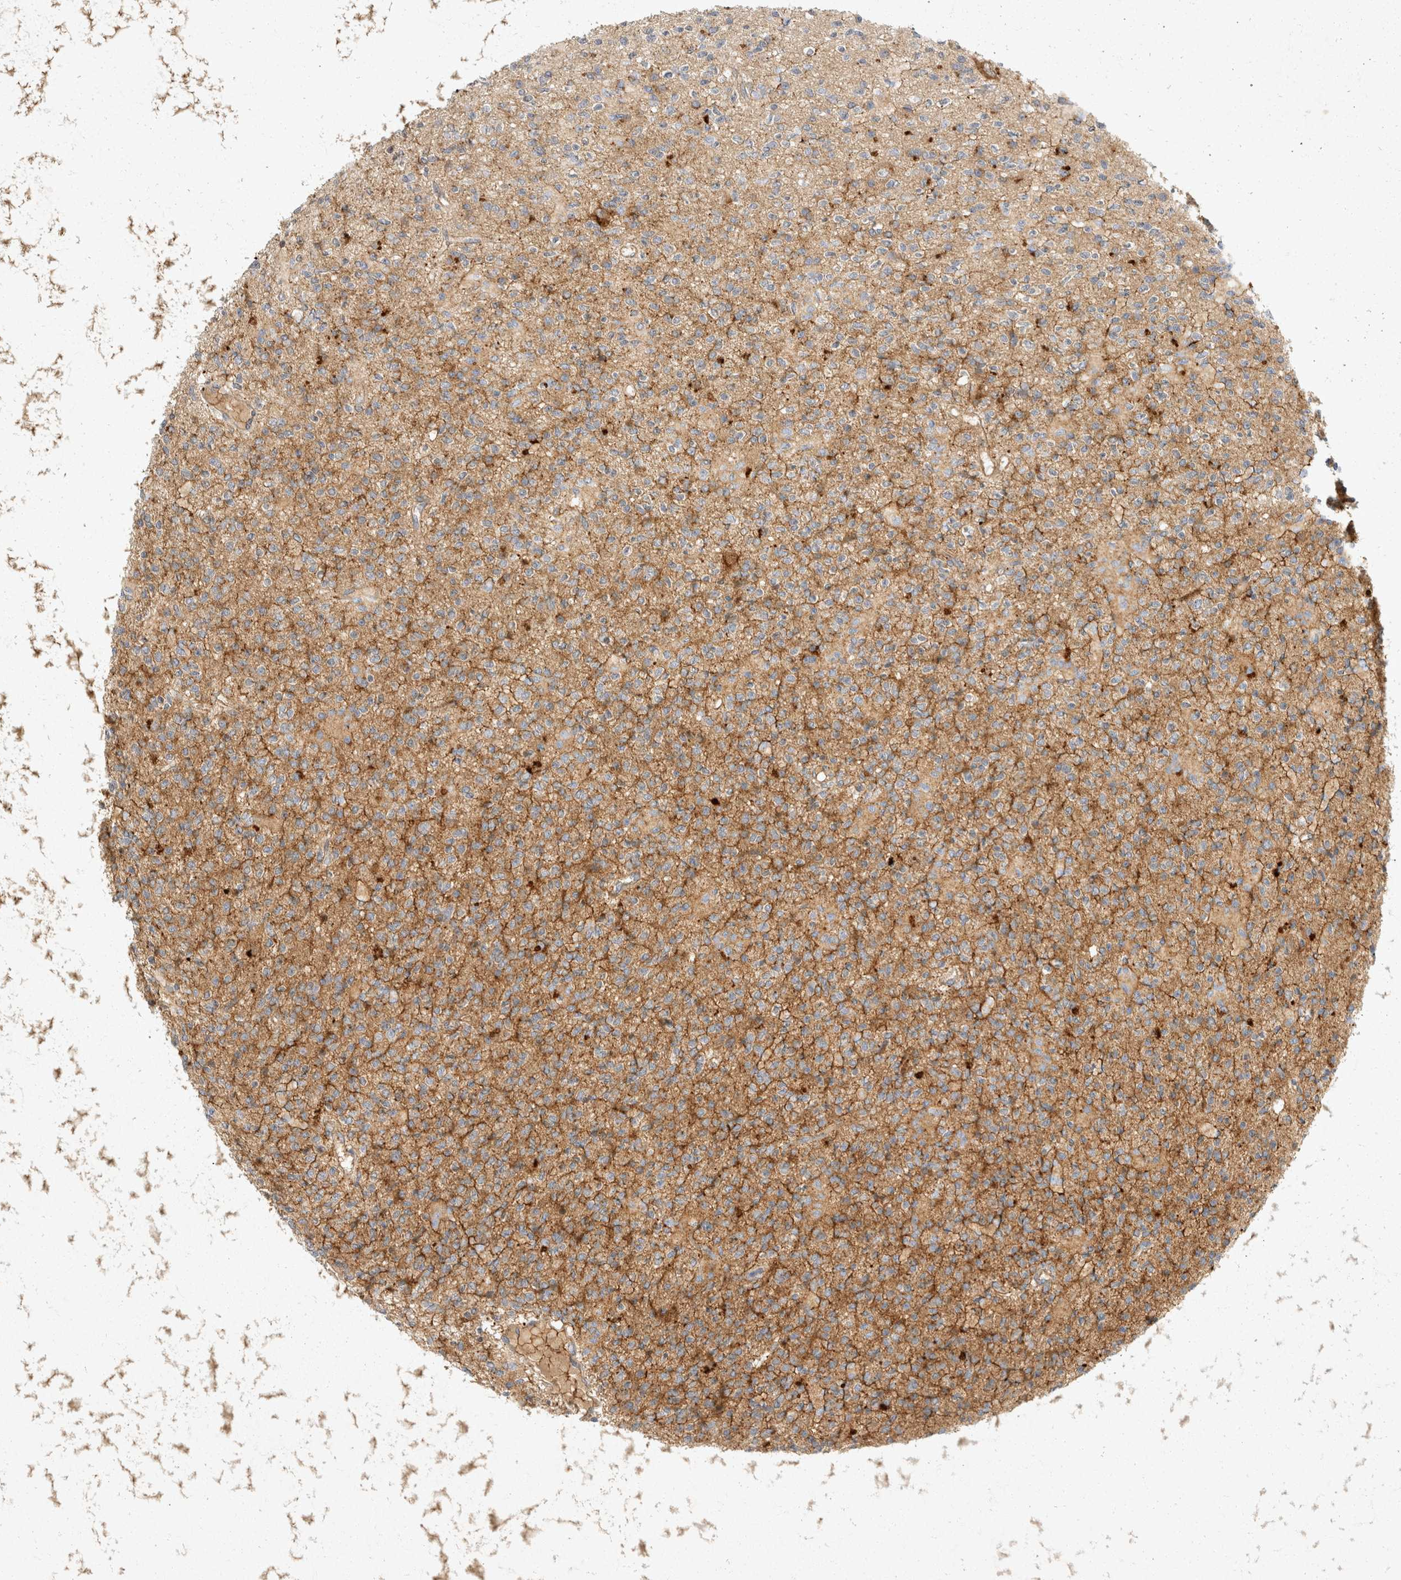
{"staining": {"intensity": "moderate", "quantity": "<25%", "location": "cytoplasmic/membranous"}, "tissue": "glioma", "cell_type": "Tumor cells", "image_type": "cancer", "snomed": [{"axis": "morphology", "description": "Glioma, malignant, High grade"}, {"axis": "topography", "description": "Brain"}], "caption": "A histopathology image showing moderate cytoplasmic/membranous expression in about <25% of tumor cells in glioma, as visualized by brown immunohistochemical staining.", "gene": "TOM1L2", "patient": {"sex": "male", "age": 34}}